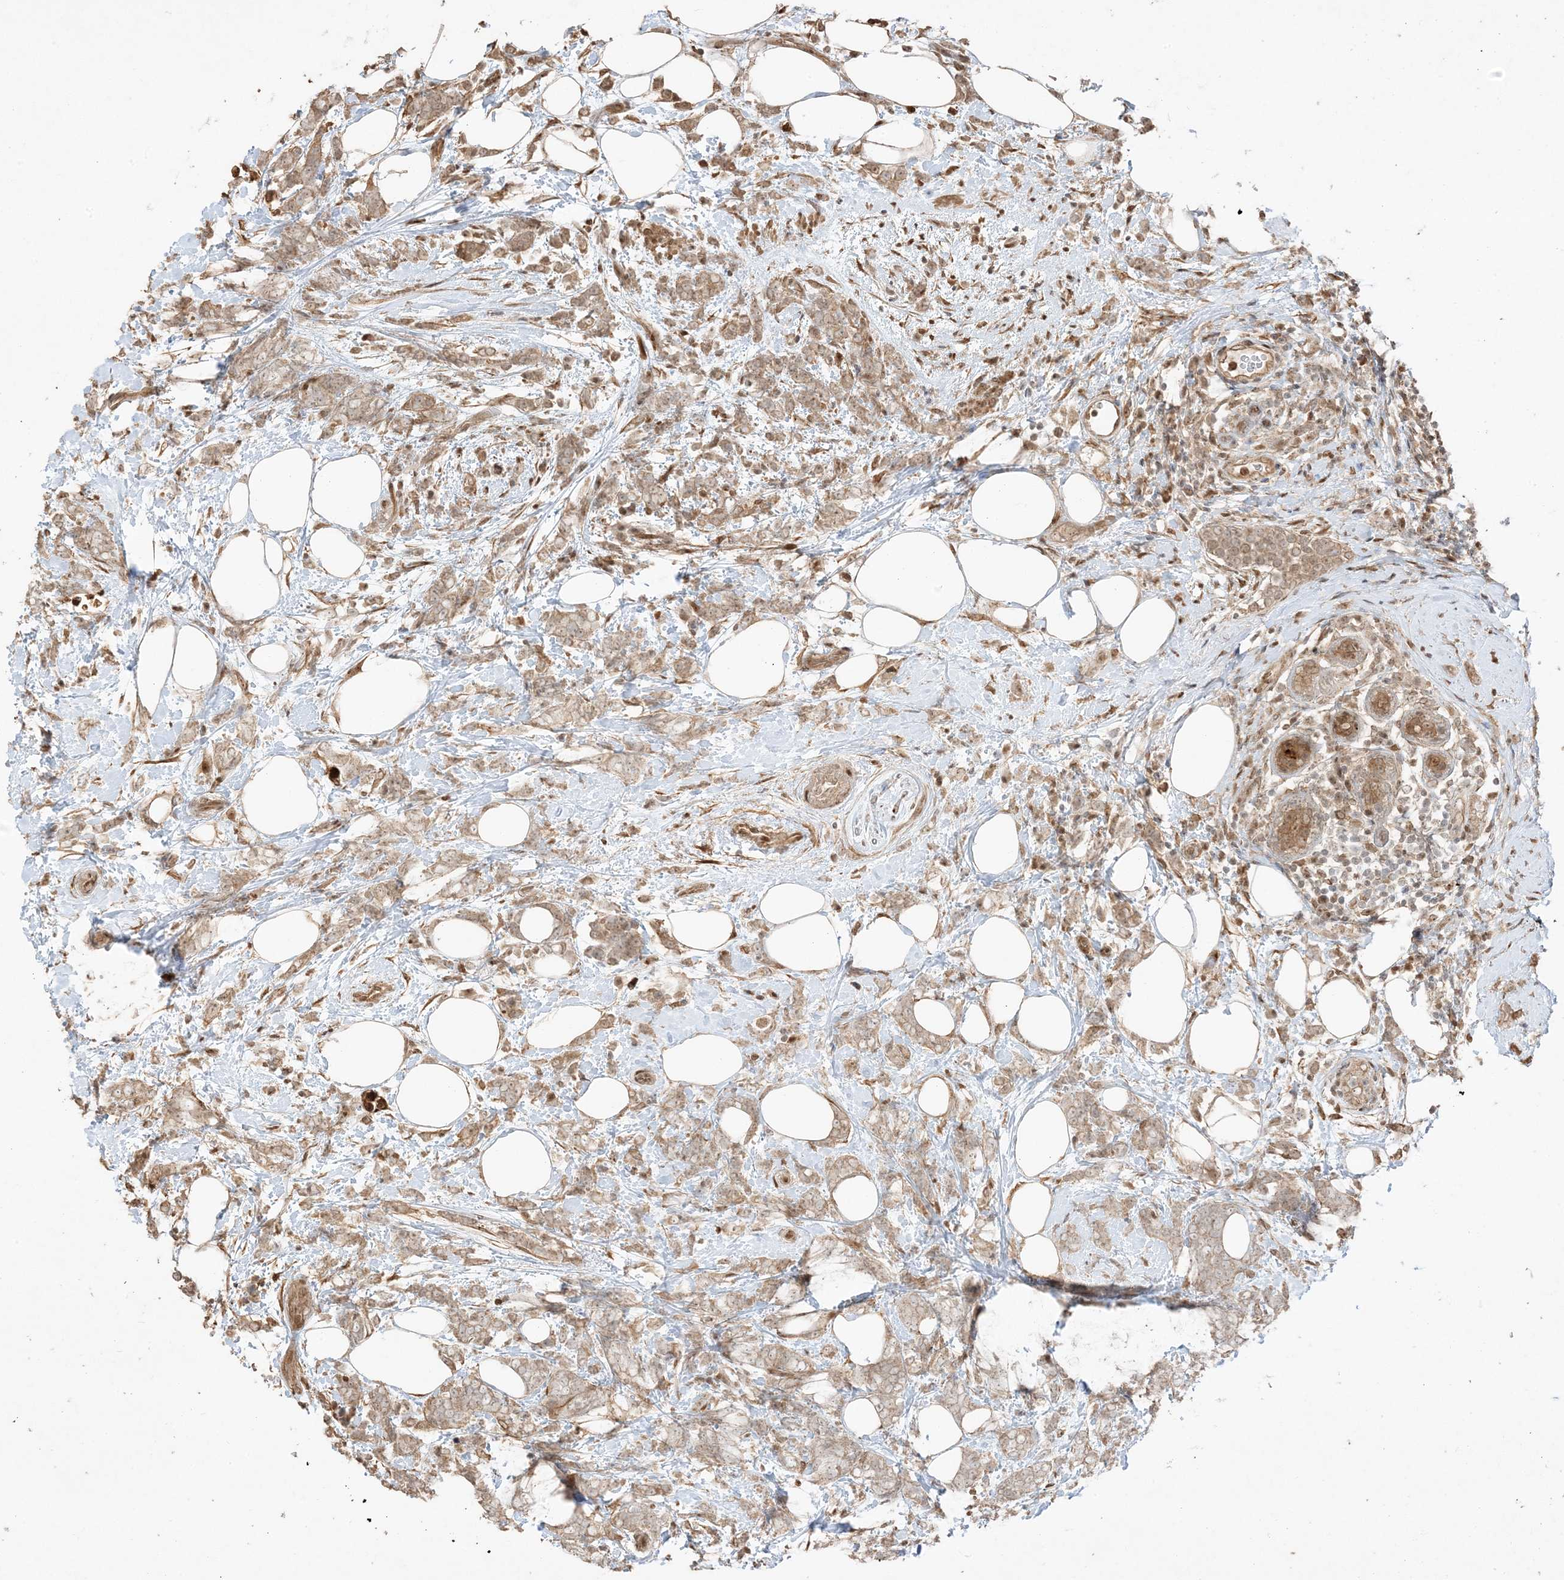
{"staining": {"intensity": "weak", "quantity": ">75%", "location": "cytoplasmic/membranous"}, "tissue": "breast cancer", "cell_type": "Tumor cells", "image_type": "cancer", "snomed": [{"axis": "morphology", "description": "Lobular carcinoma"}, {"axis": "topography", "description": "Breast"}], "caption": "Immunohistochemical staining of human breast cancer exhibits low levels of weak cytoplasmic/membranous positivity in about >75% of tumor cells. (Stains: DAB in brown, nuclei in blue, Microscopy: brightfield microscopy at high magnification).", "gene": "ZBTB41", "patient": {"sex": "female", "age": 58}}